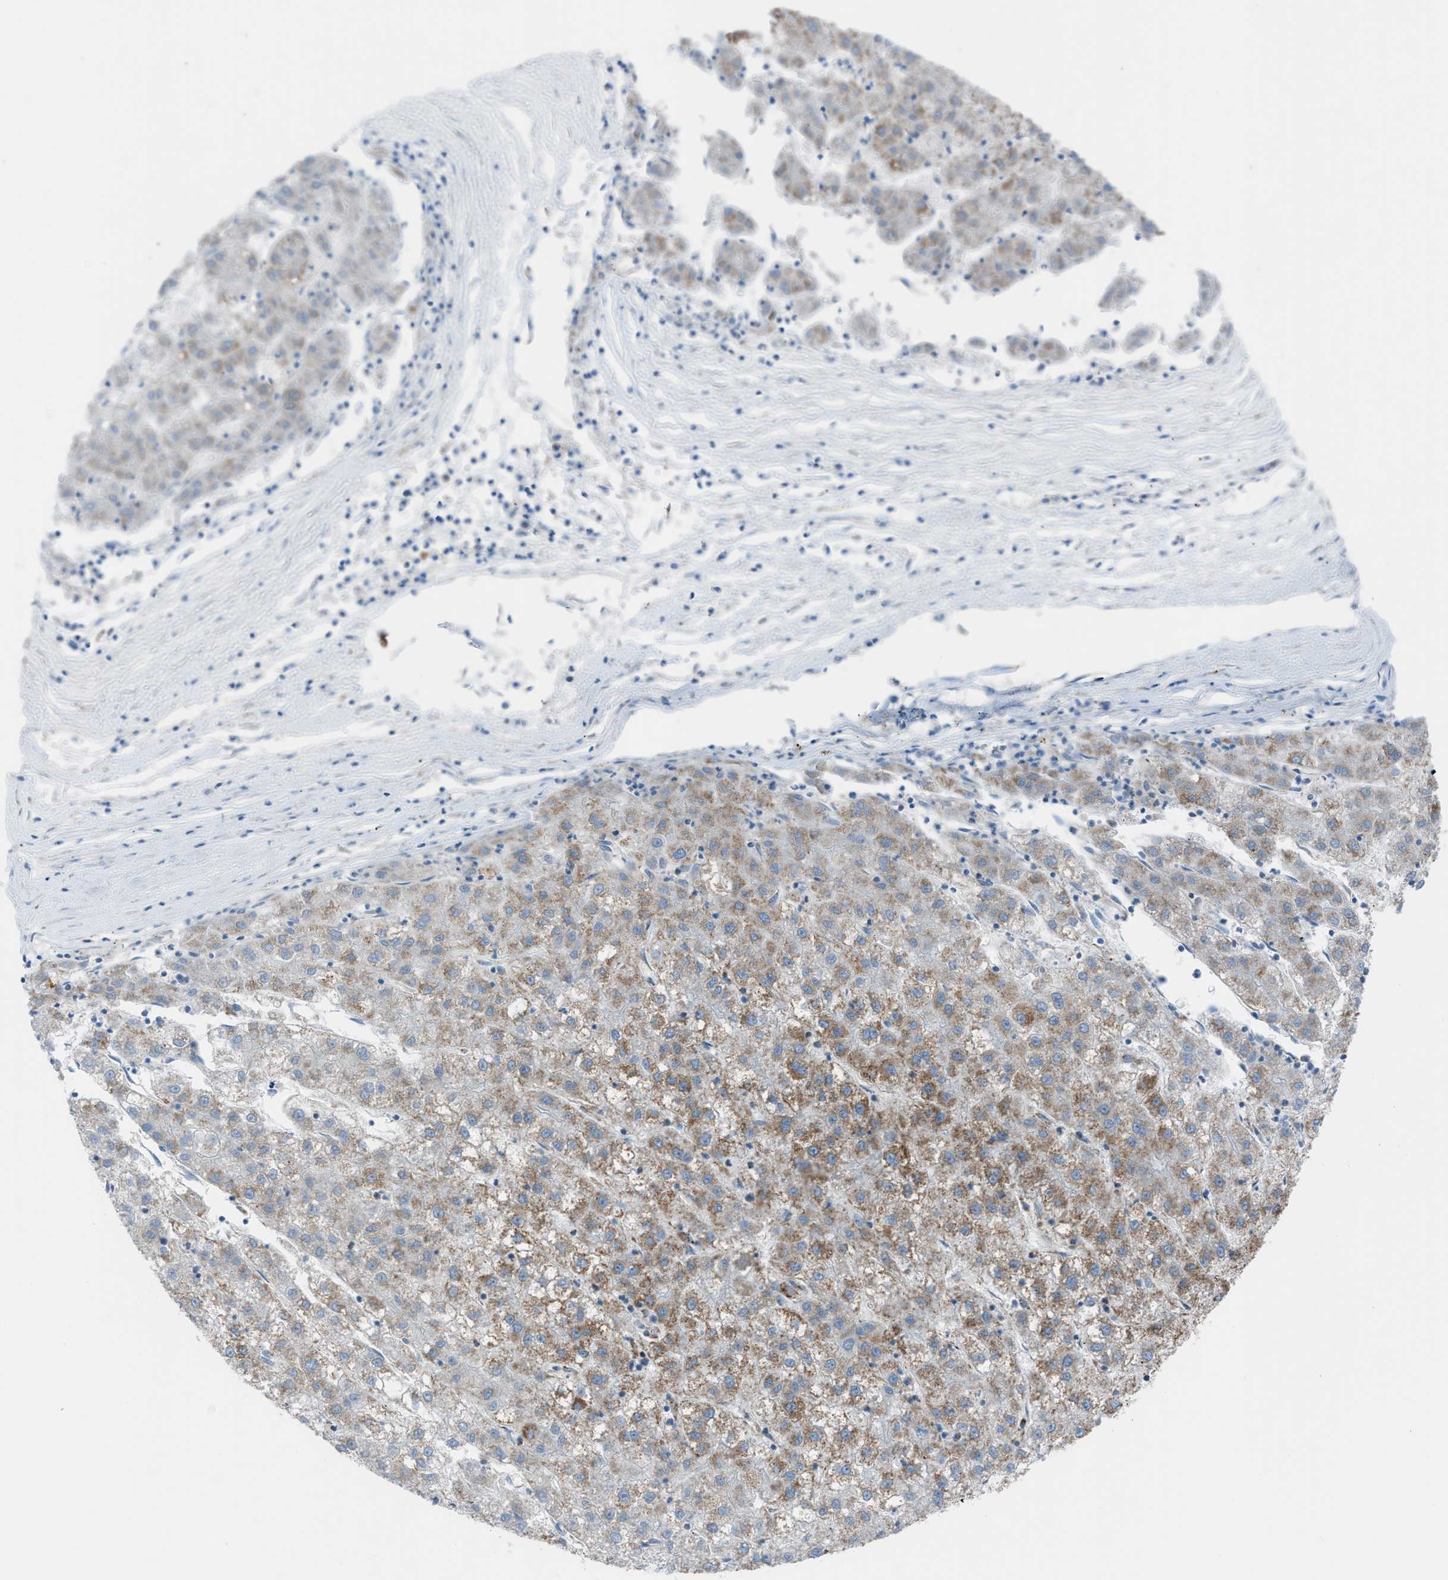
{"staining": {"intensity": "moderate", "quantity": "25%-75%", "location": "cytoplasmic/membranous"}, "tissue": "liver cancer", "cell_type": "Tumor cells", "image_type": "cancer", "snomed": [{"axis": "morphology", "description": "Carcinoma, Hepatocellular, NOS"}, {"axis": "topography", "description": "Liver"}], "caption": "Liver cancer (hepatocellular carcinoma) stained for a protein displays moderate cytoplasmic/membranous positivity in tumor cells. (Brightfield microscopy of DAB IHC at high magnification).", "gene": "SRM", "patient": {"sex": "male", "age": 72}}